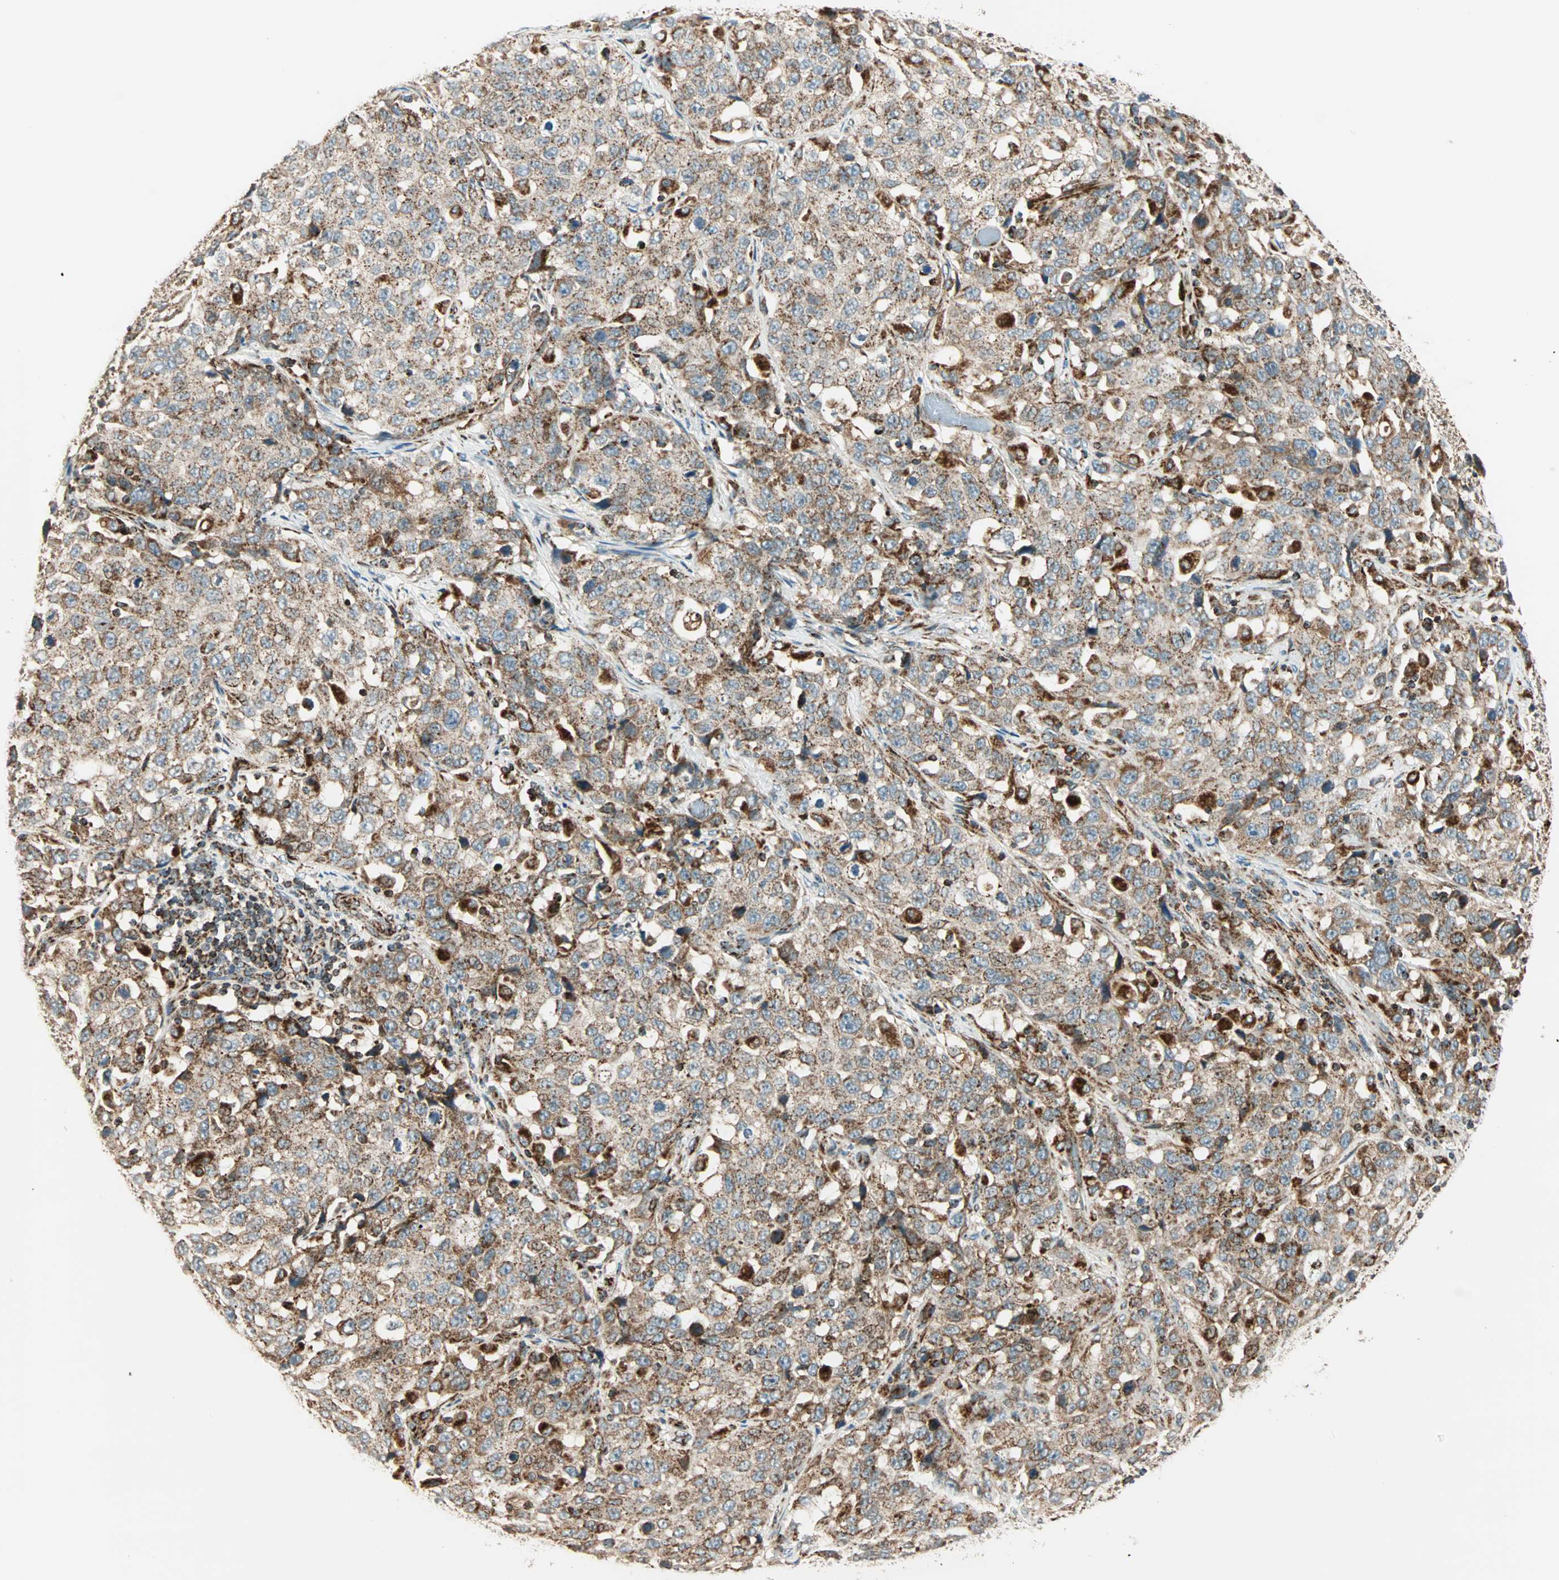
{"staining": {"intensity": "moderate", "quantity": ">75%", "location": "cytoplasmic/membranous"}, "tissue": "stomach cancer", "cell_type": "Tumor cells", "image_type": "cancer", "snomed": [{"axis": "morphology", "description": "Normal tissue, NOS"}, {"axis": "morphology", "description": "Adenocarcinoma, NOS"}, {"axis": "topography", "description": "Stomach"}], "caption": "This is an image of IHC staining of stomach adenocarcinoma, which shows moderate staining in the cytoplasmic/membranous of tumor cells.", "gene": "SPRY4", "patient": {"sex": "male", "age": 48}}